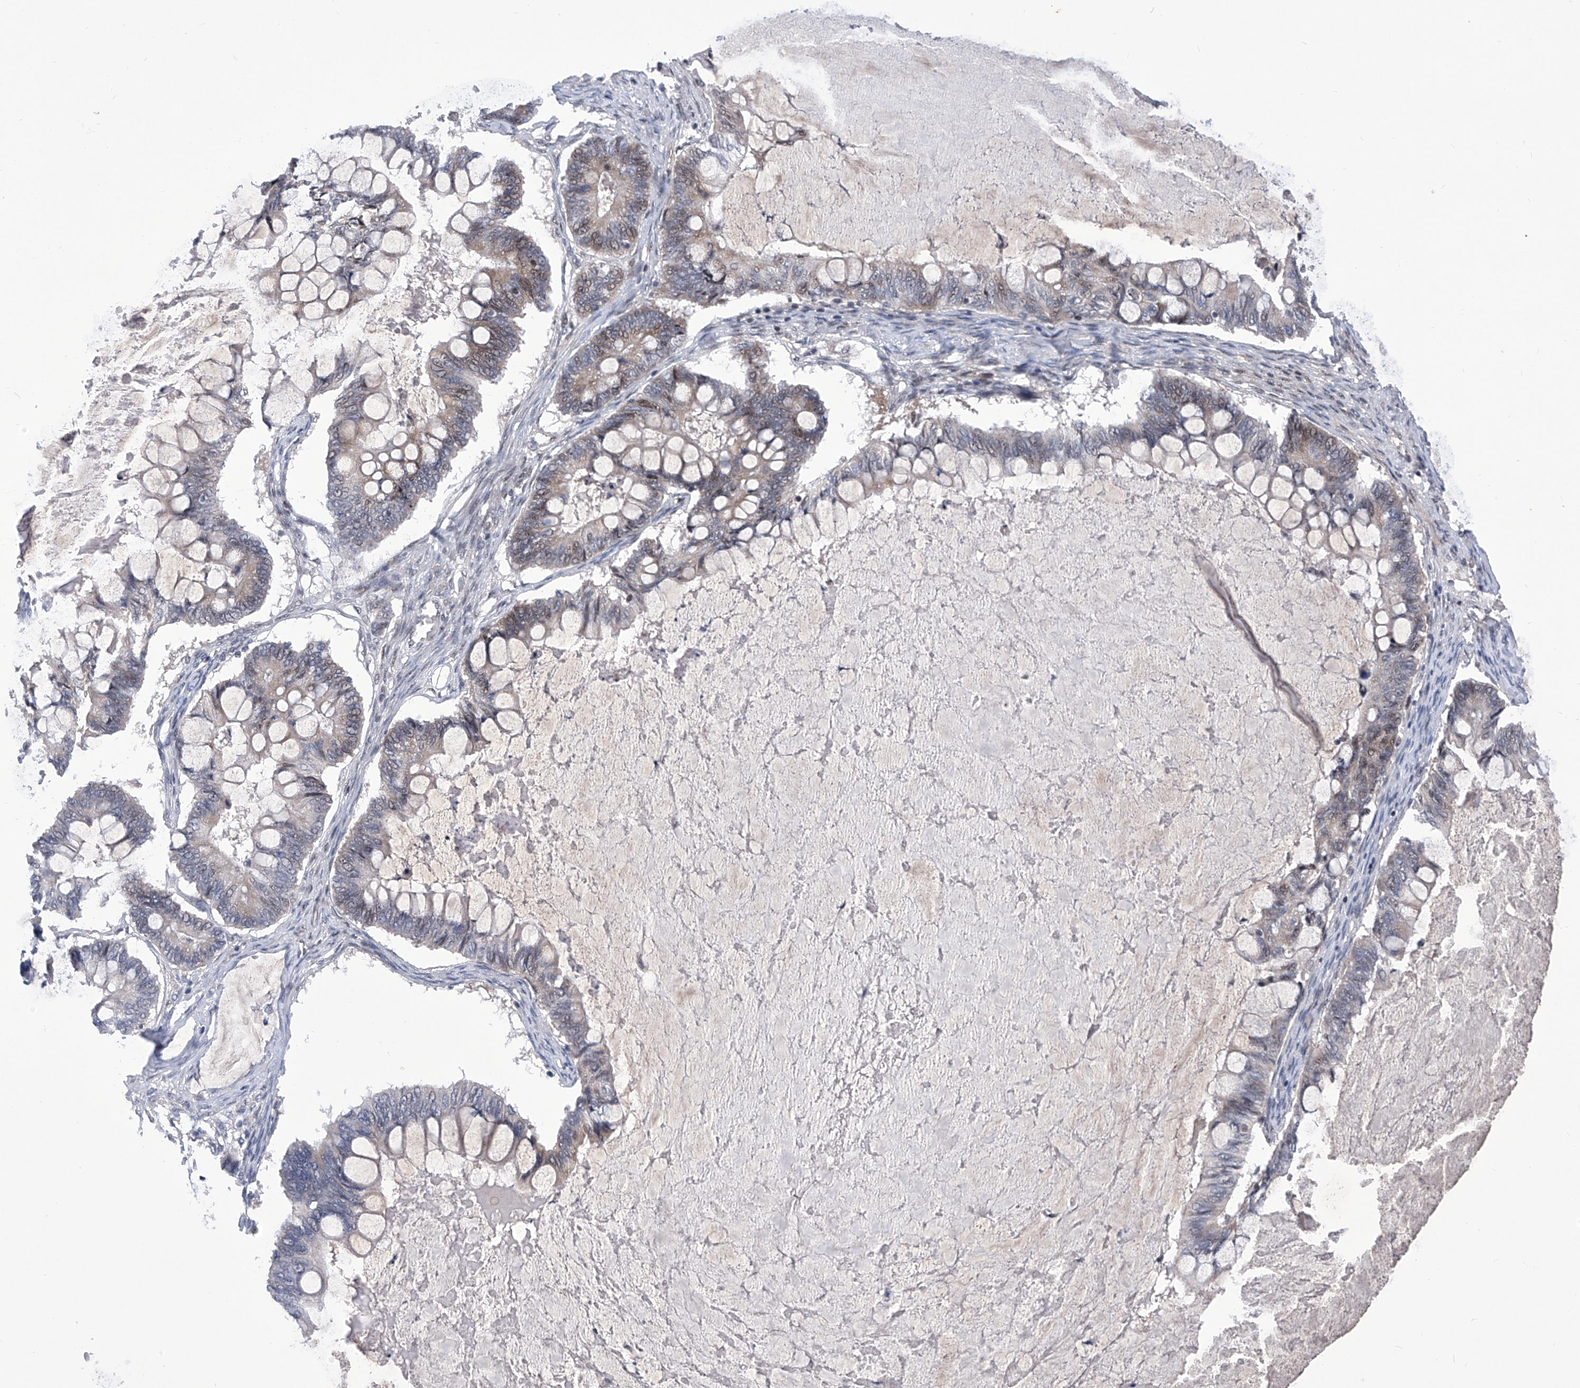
{"staining": {"intensity": "weak", "quantity": "25%-75%", "location": "cytoplasmic/membranous,nuclear"}, "tissue": "ovarian cancer", "cell_type": "Tumor cells", "image_type": "cancer", "snomed": [{"axis": "morphology", "description": "Cystadenocarcinoma, mucinous, NOS"}, {"axis": "topography", "description": "Ovary"}], "caption": "Immunohistochemical staining of human ovarian cancer (mucinous cystadenocarcinoma) shows low levels of weak cytoplasmic/membranous and nuclear protein positivity in about 25%-75% of tumor cells.", "gene": "NUFIP1", "patient": {"sex": "female", "age": 61}}